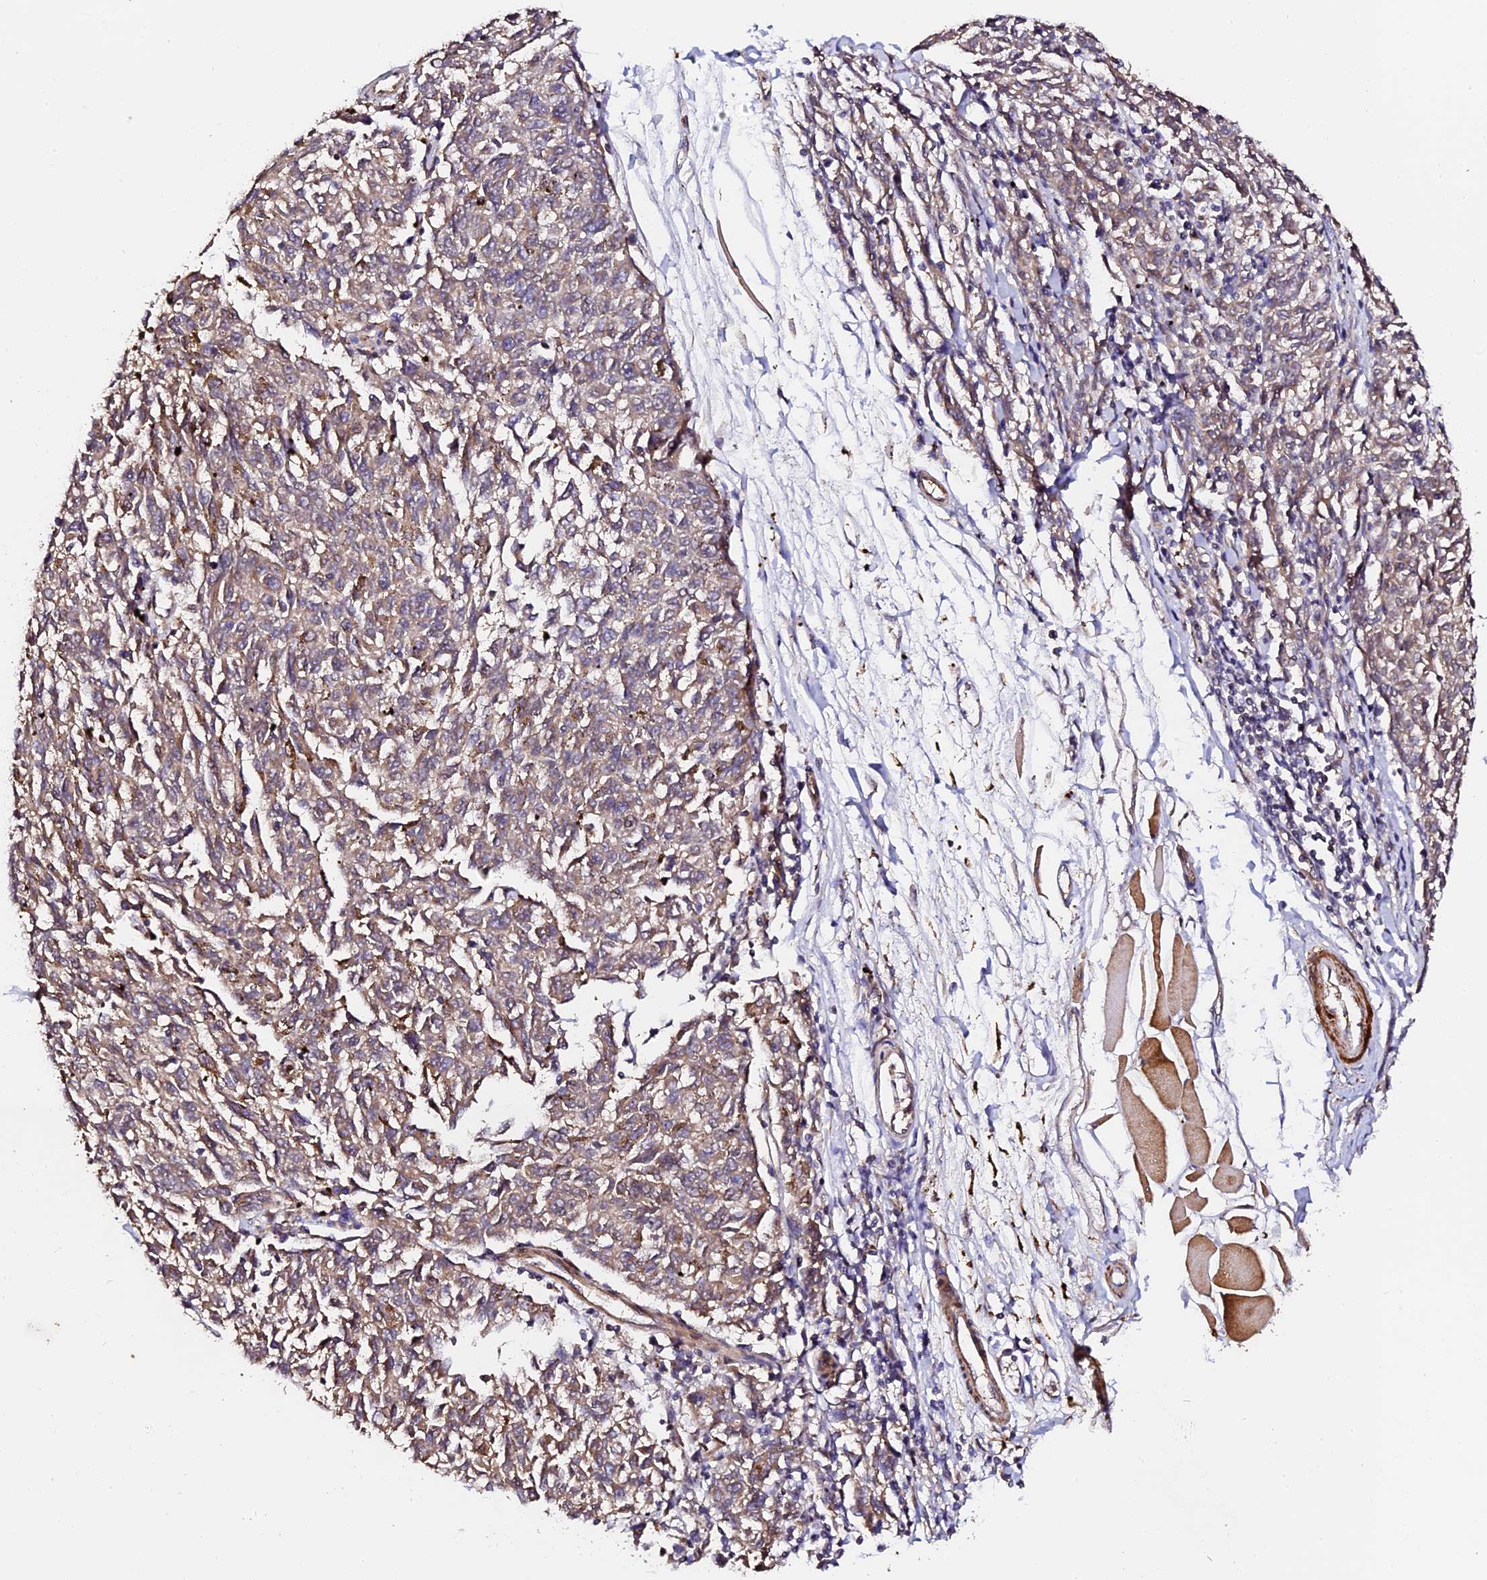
{"staining": {"intensity": "weak", "quantity": "25%-75%", "location": "cytoplasmic/membranous"}, "tissue": "melanoma", "cell_type": "Tumor cells", "image_type": "cancer", "snomed": [{"axis": "morphology", "description": "Malignant melanoma, NOS"}, {"axis": "topography", "description": "Skin"}], "caption": "This is a micrograph of immunohistochemistry (IHC) staining of malignant melanoma, which shows weak expression in the cytoplasmic/membranous of tumor cells.", "gene": "TDO2", "patient": {"sex": "female", "age": 72}}